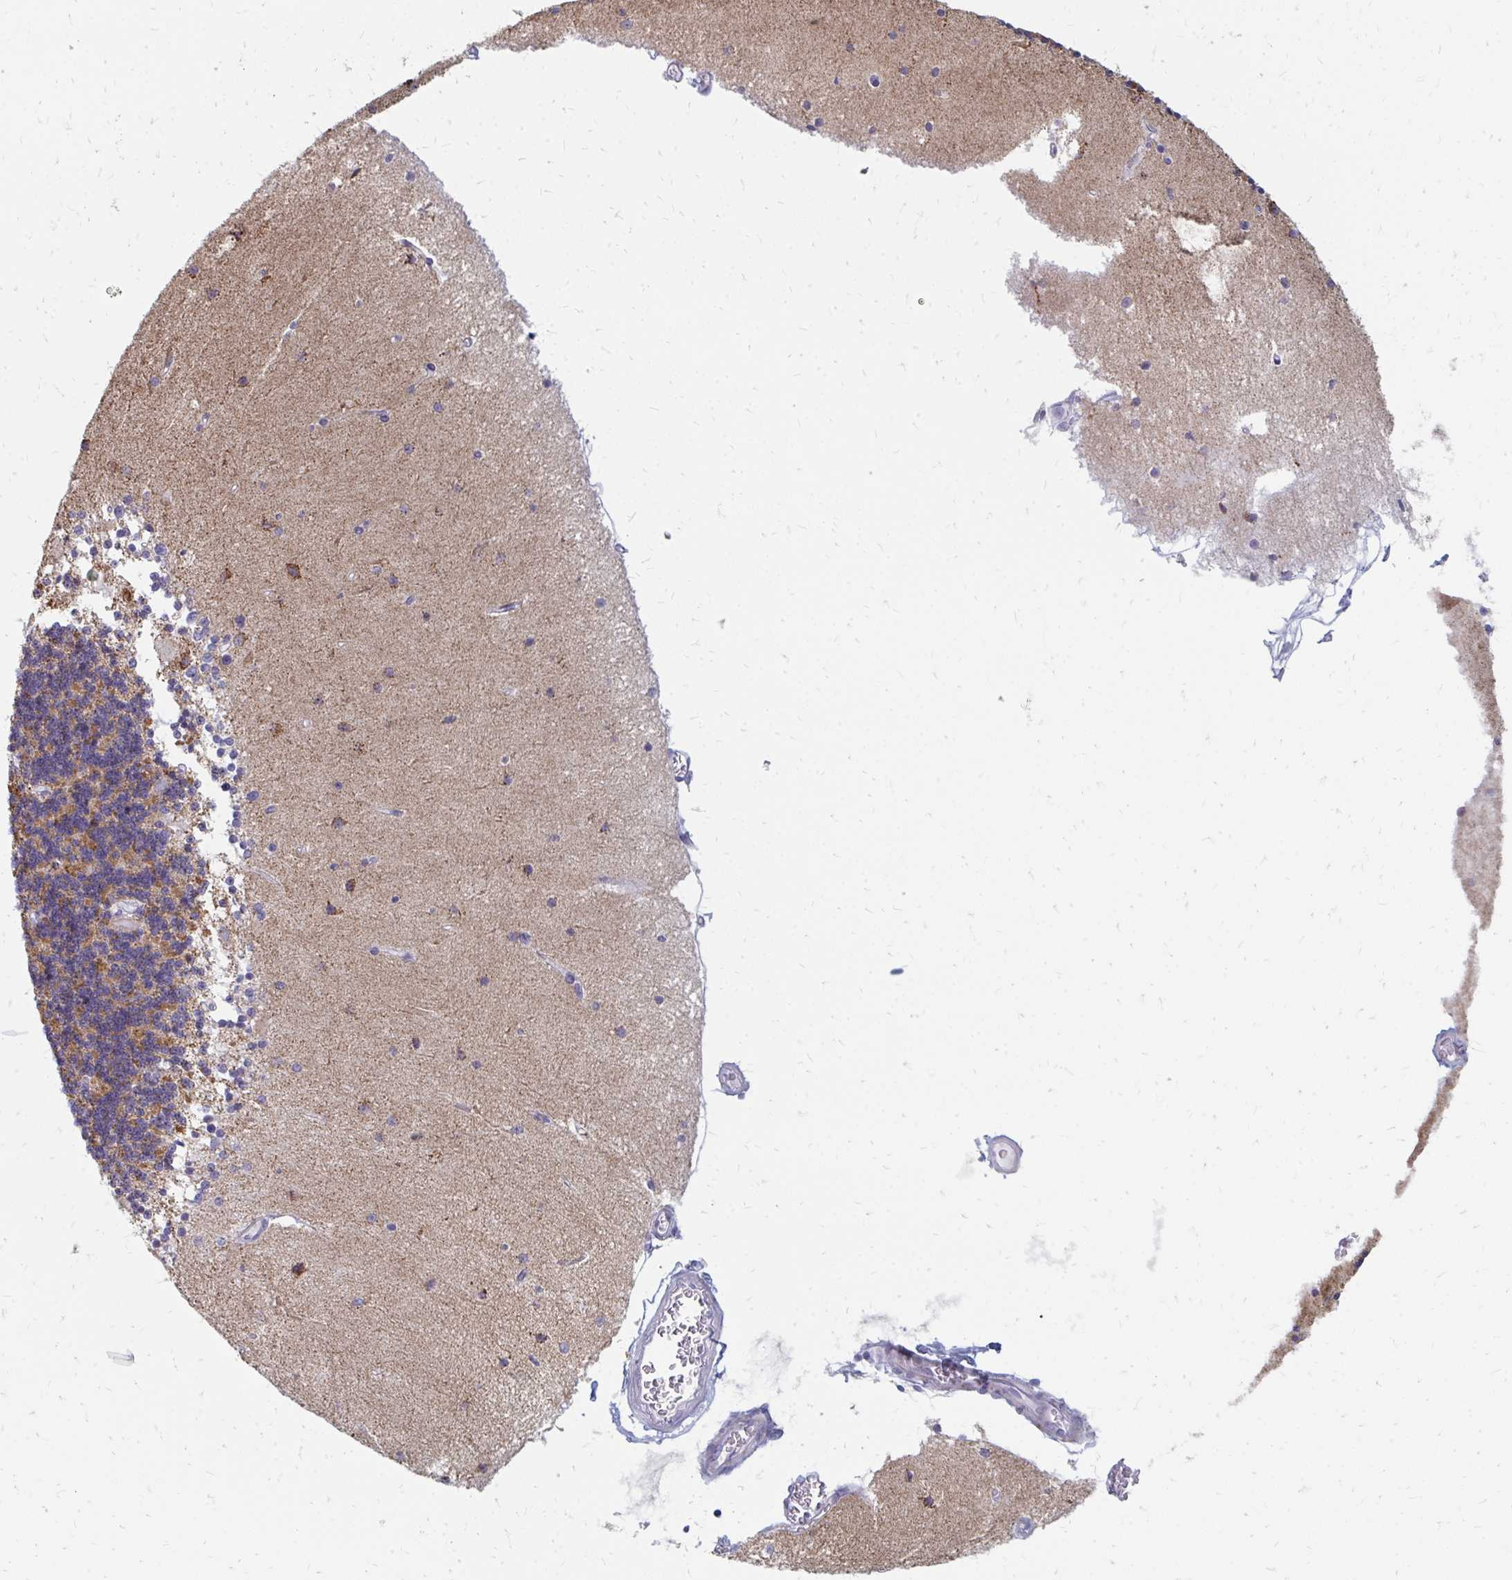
{"staining": {"intensity": "moderate", "quantity": "25%-75%", "location": "cytoplasmic/membranous"}, "tissue": "cerebellum", "cell_type": "Cells in granular layer", "image_type": "normal", "snomed": [{"axis": "morphology", "description": "Normal tissue, NOS"}, {"axis": "topography", "description": "Cerebellum"}], "caption": "Protein staining demonstrates moderate cytoplasmic/membranous staining in about 25%-75% of cells in granular layer in normal cerebellum.", "gene": "OR10V1", "patient": {"sex": "female", "age": 54}}